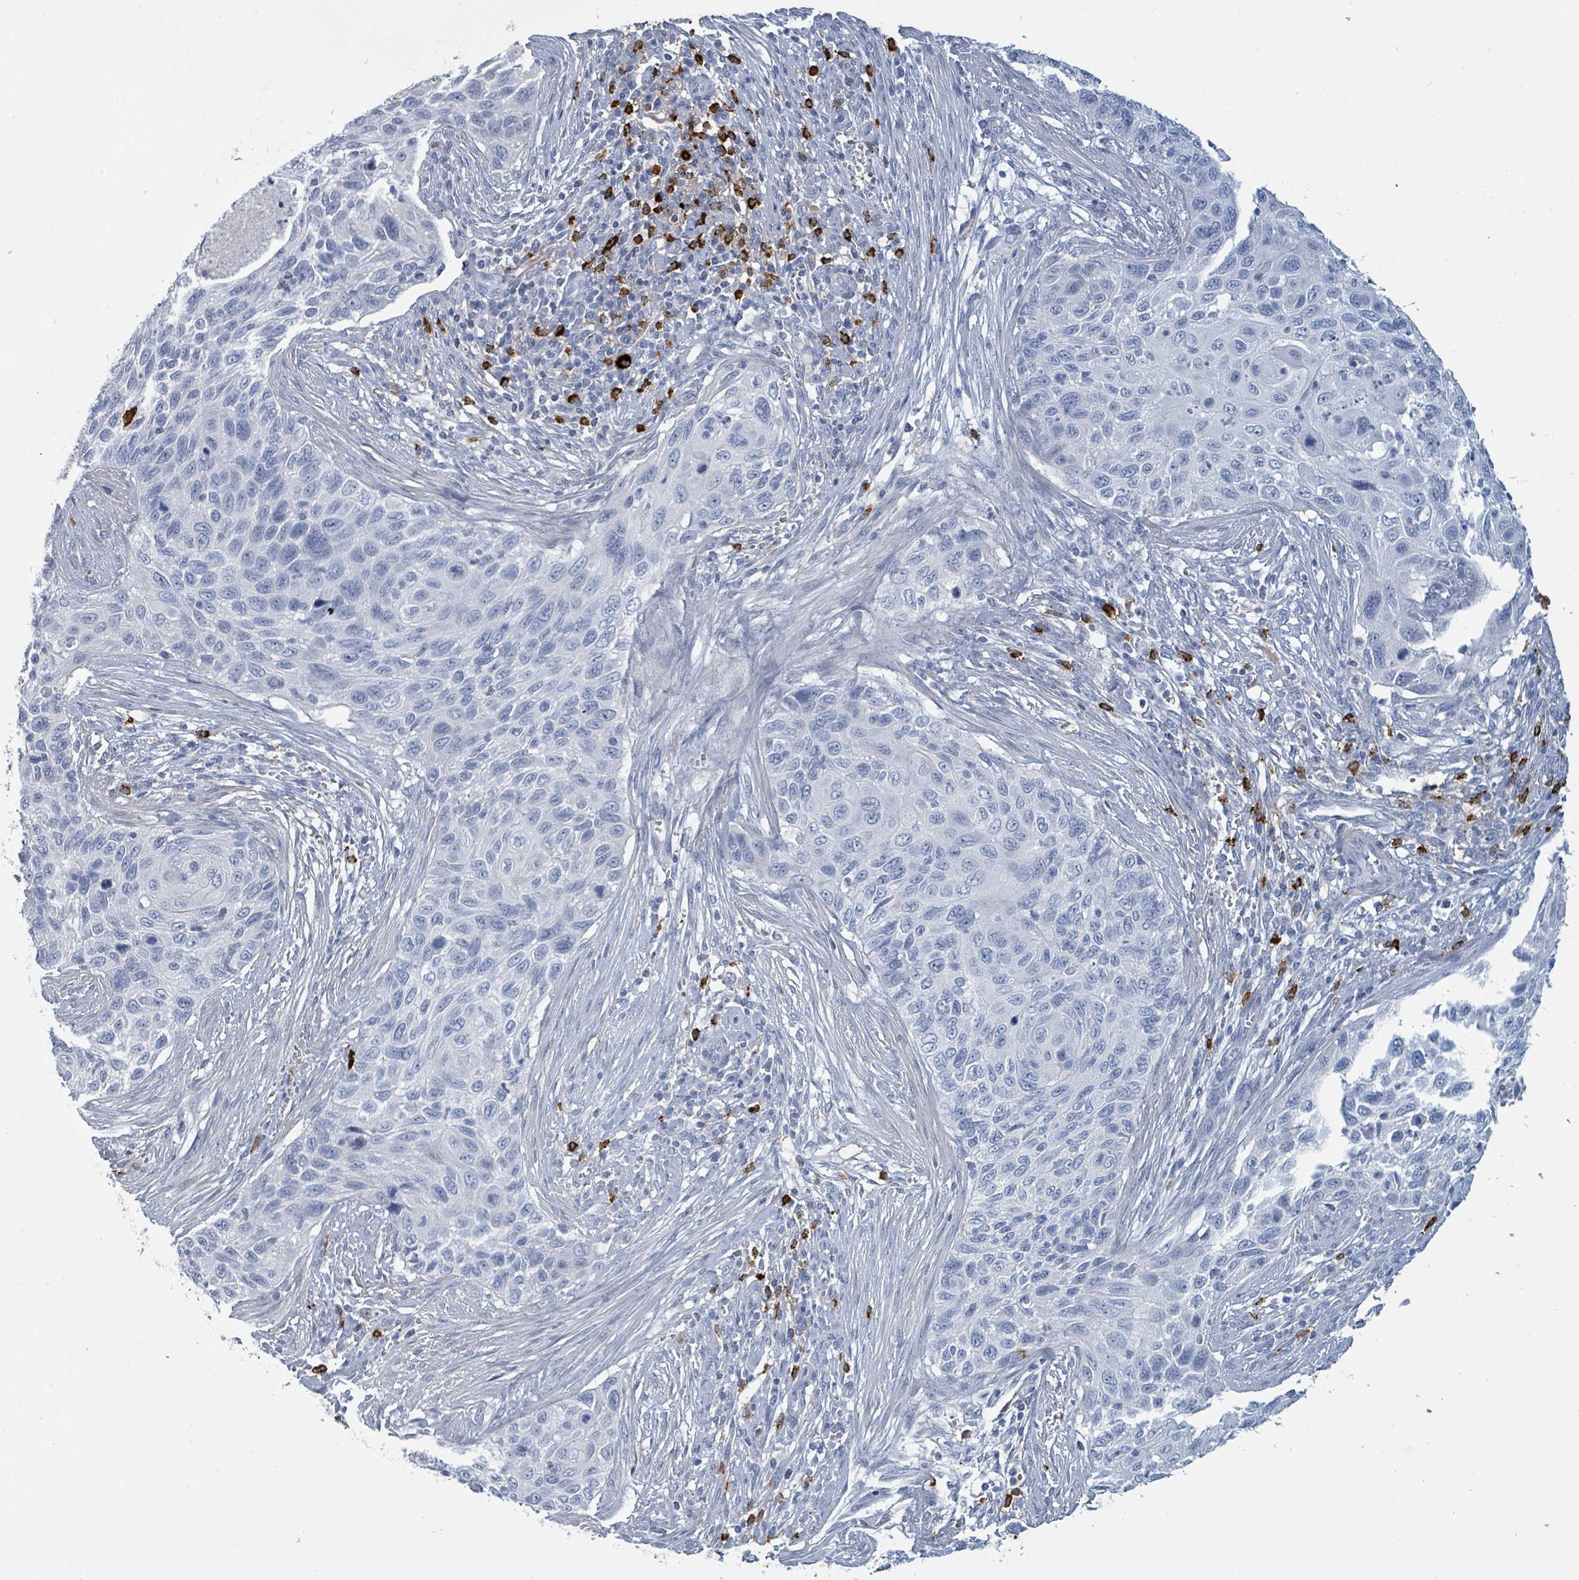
{"staining": {"intensity": "negative", "quantity": "none", "location": "none"}, "tissue": "cervical cancer", "cell_type": "Tumor cells", "image_type": "cancer", "snomed": [{"axis": "morphology", "description": "Squamous cell carcinoma, NOS"}, {"axis": "topography", "description": "Cervix"}], "caption": "DAB (3,3'-diaminobenzidine) immunohistochemical staining of human squamous cell carcinoma (cervical) demonstrates no significant staining in tumor cells. (DAB (3,3'-diaminobenzidine) immunohistochemistry (IHC) visualized using brightfield microscopy, high magnification).", "gene": "VPS13D", "patient": {"sex": "female", "age": 70}}